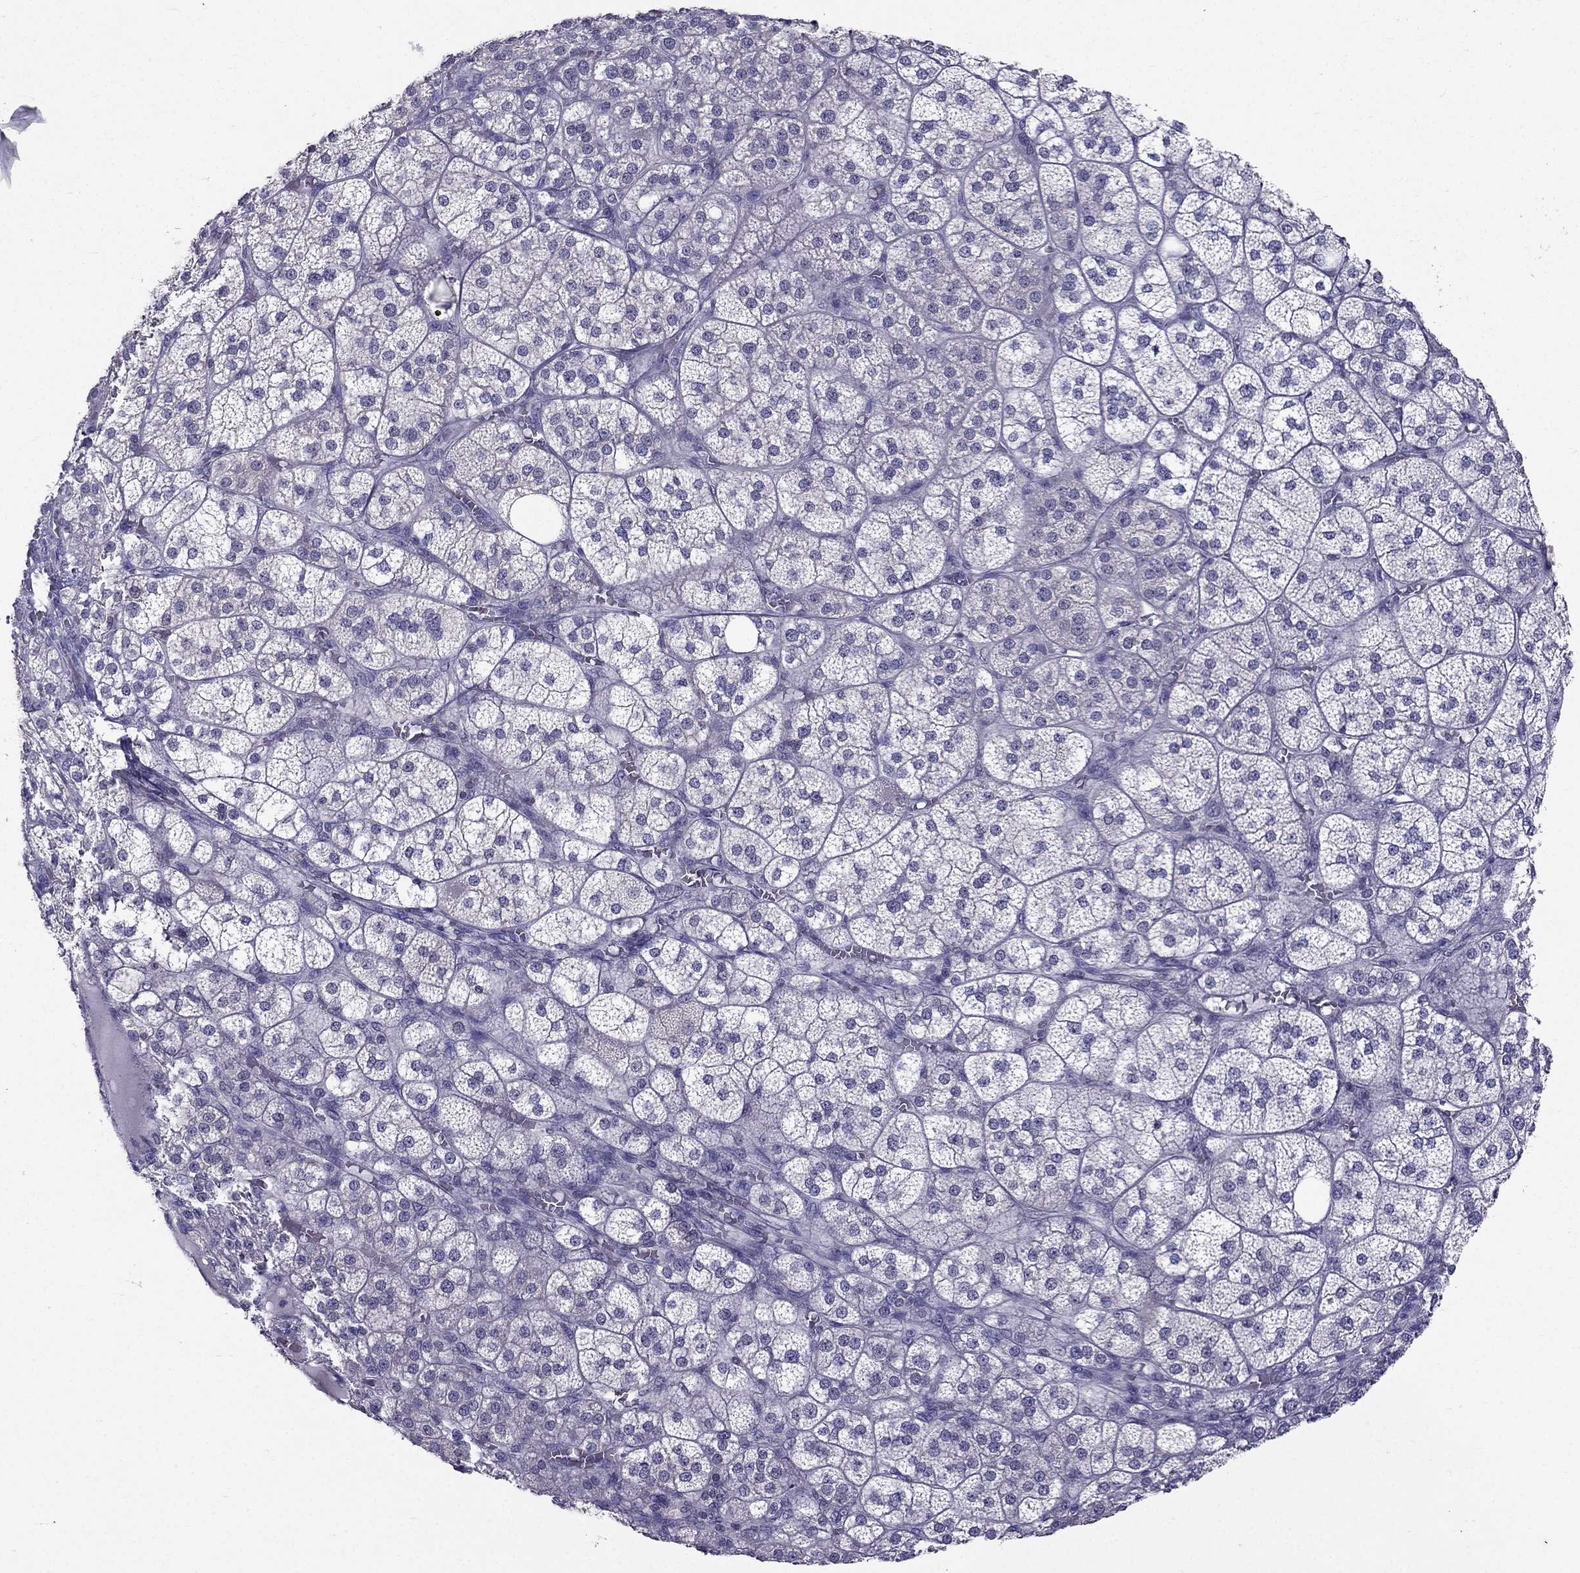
{"staining": {"intensity": "negative", "quantity": "none", "location": "none"}, "tissue": "adrenal gland", "cell_type": "Glandular cells", "image_type": "normal", "snomed": [{"axis": "morphology", "description": "Normal tissue, NOS"}, {"axis": "topography", "description": "Adrenal gland"}], "caption": "Immunohistochemistry (IHC) of benign human adrenal gland exhibits no positivity in glandular cells. (DAB IHC visualized using brightfield microscopy, high magnification).", "gene": "AAK1", "patient": {"sex": "female", "age": 60}}